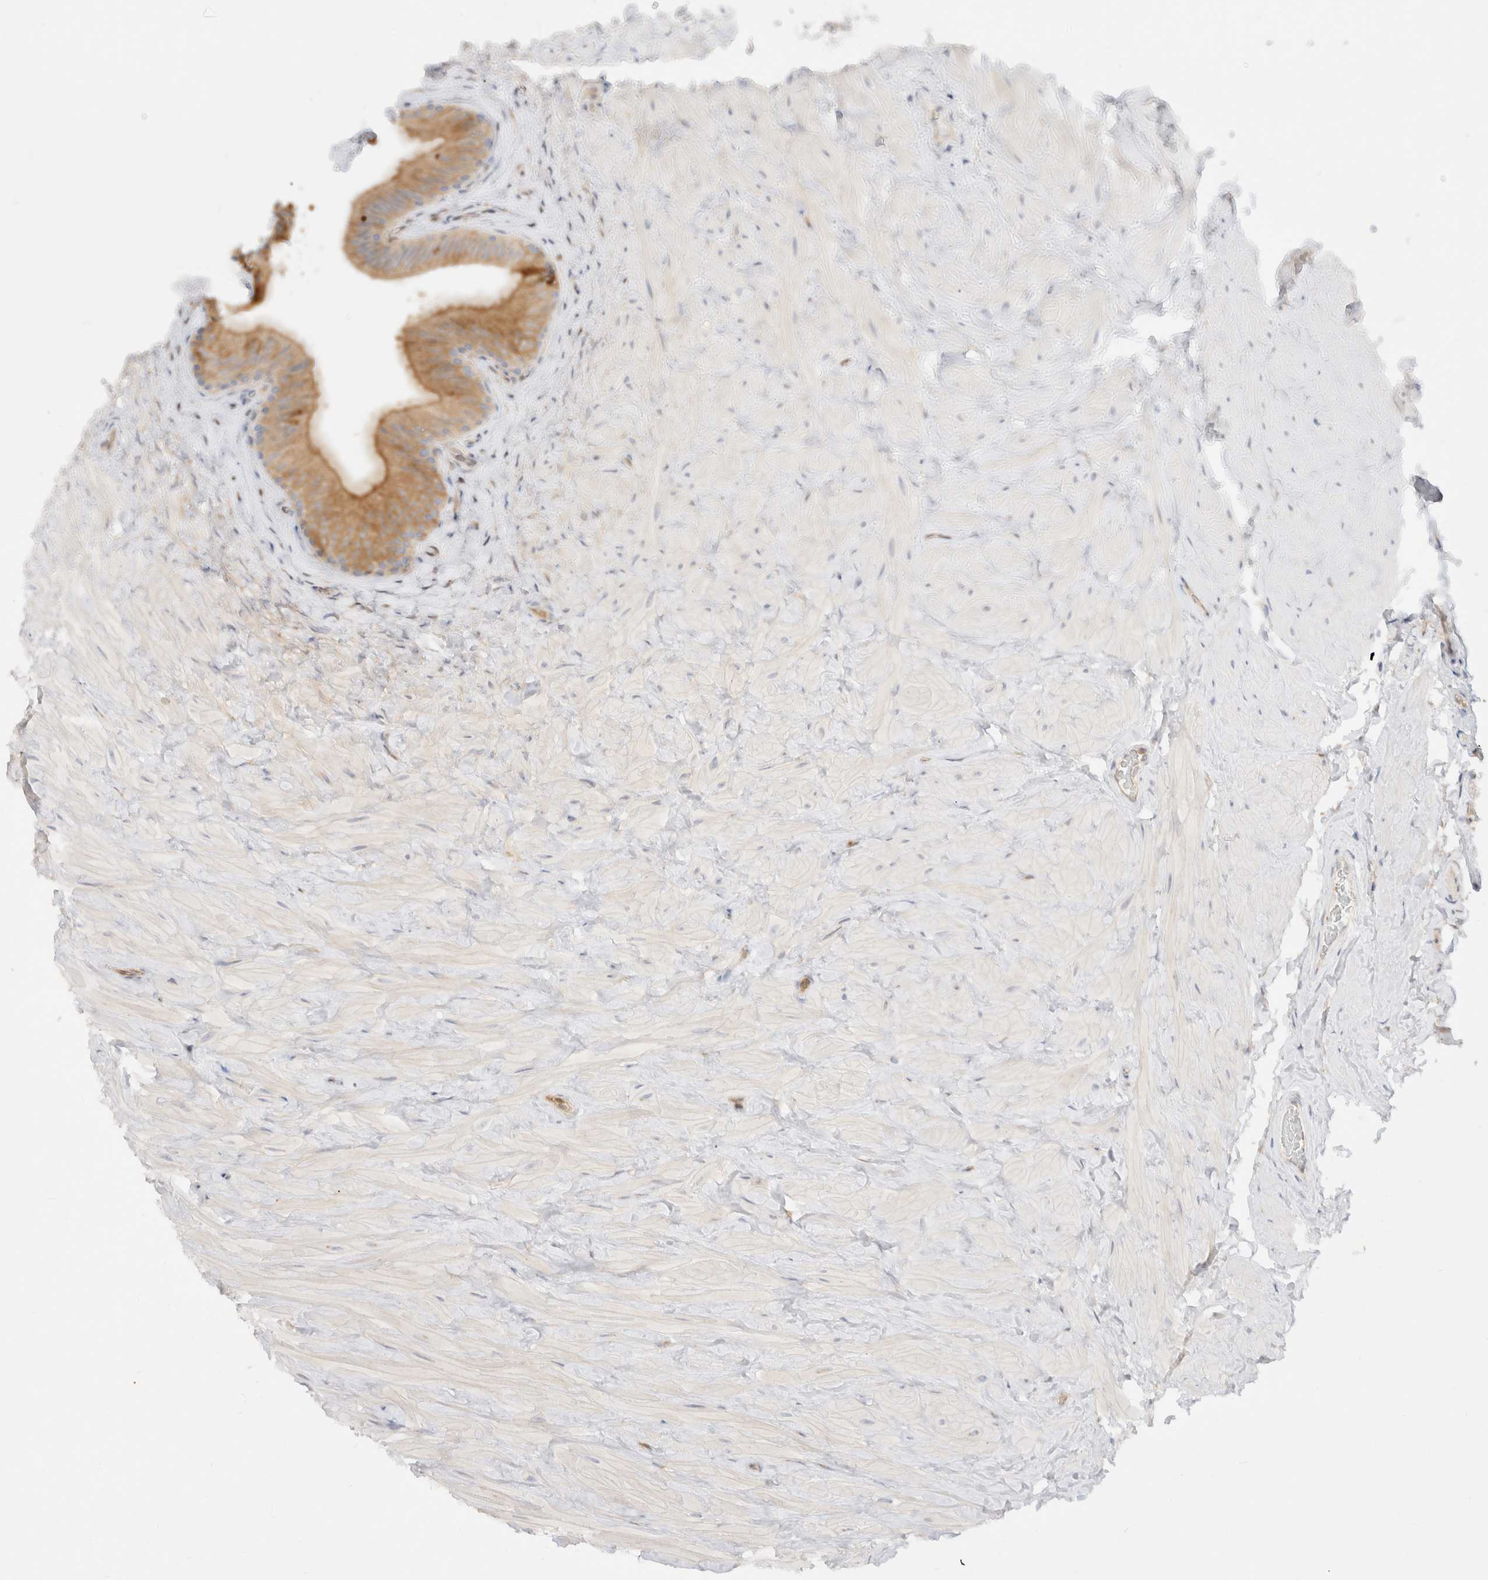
{"staining": {"intensity": "moderate", "quantity": ">75%", "location": "cytoplasmic/membranous"}, "tissue": "epididymis", "cell_type": "Glandular cells", "image_type": "normal", "snomed": [{"axis": "morphology", "description": "Normal tissue, NOS"}, {"axis": "topography", "description": "Vascular tissue"}, {"axis": "topography", "description": "Epididymis"}], "caption": "Immunohistochemical staining of normal human epididymis shows medium levels of moderate cytoplasmic/membranous positivity in approximately >75% of glandular cells. The staining is performed using DAB (3,3'-diaminobenzidine) brown chromogen to label protein expression. The nuclei are counter-stained blue using hematoxylin.", "gene": "EFCAB13", "patient": {"sex": "male", "age": 49}}